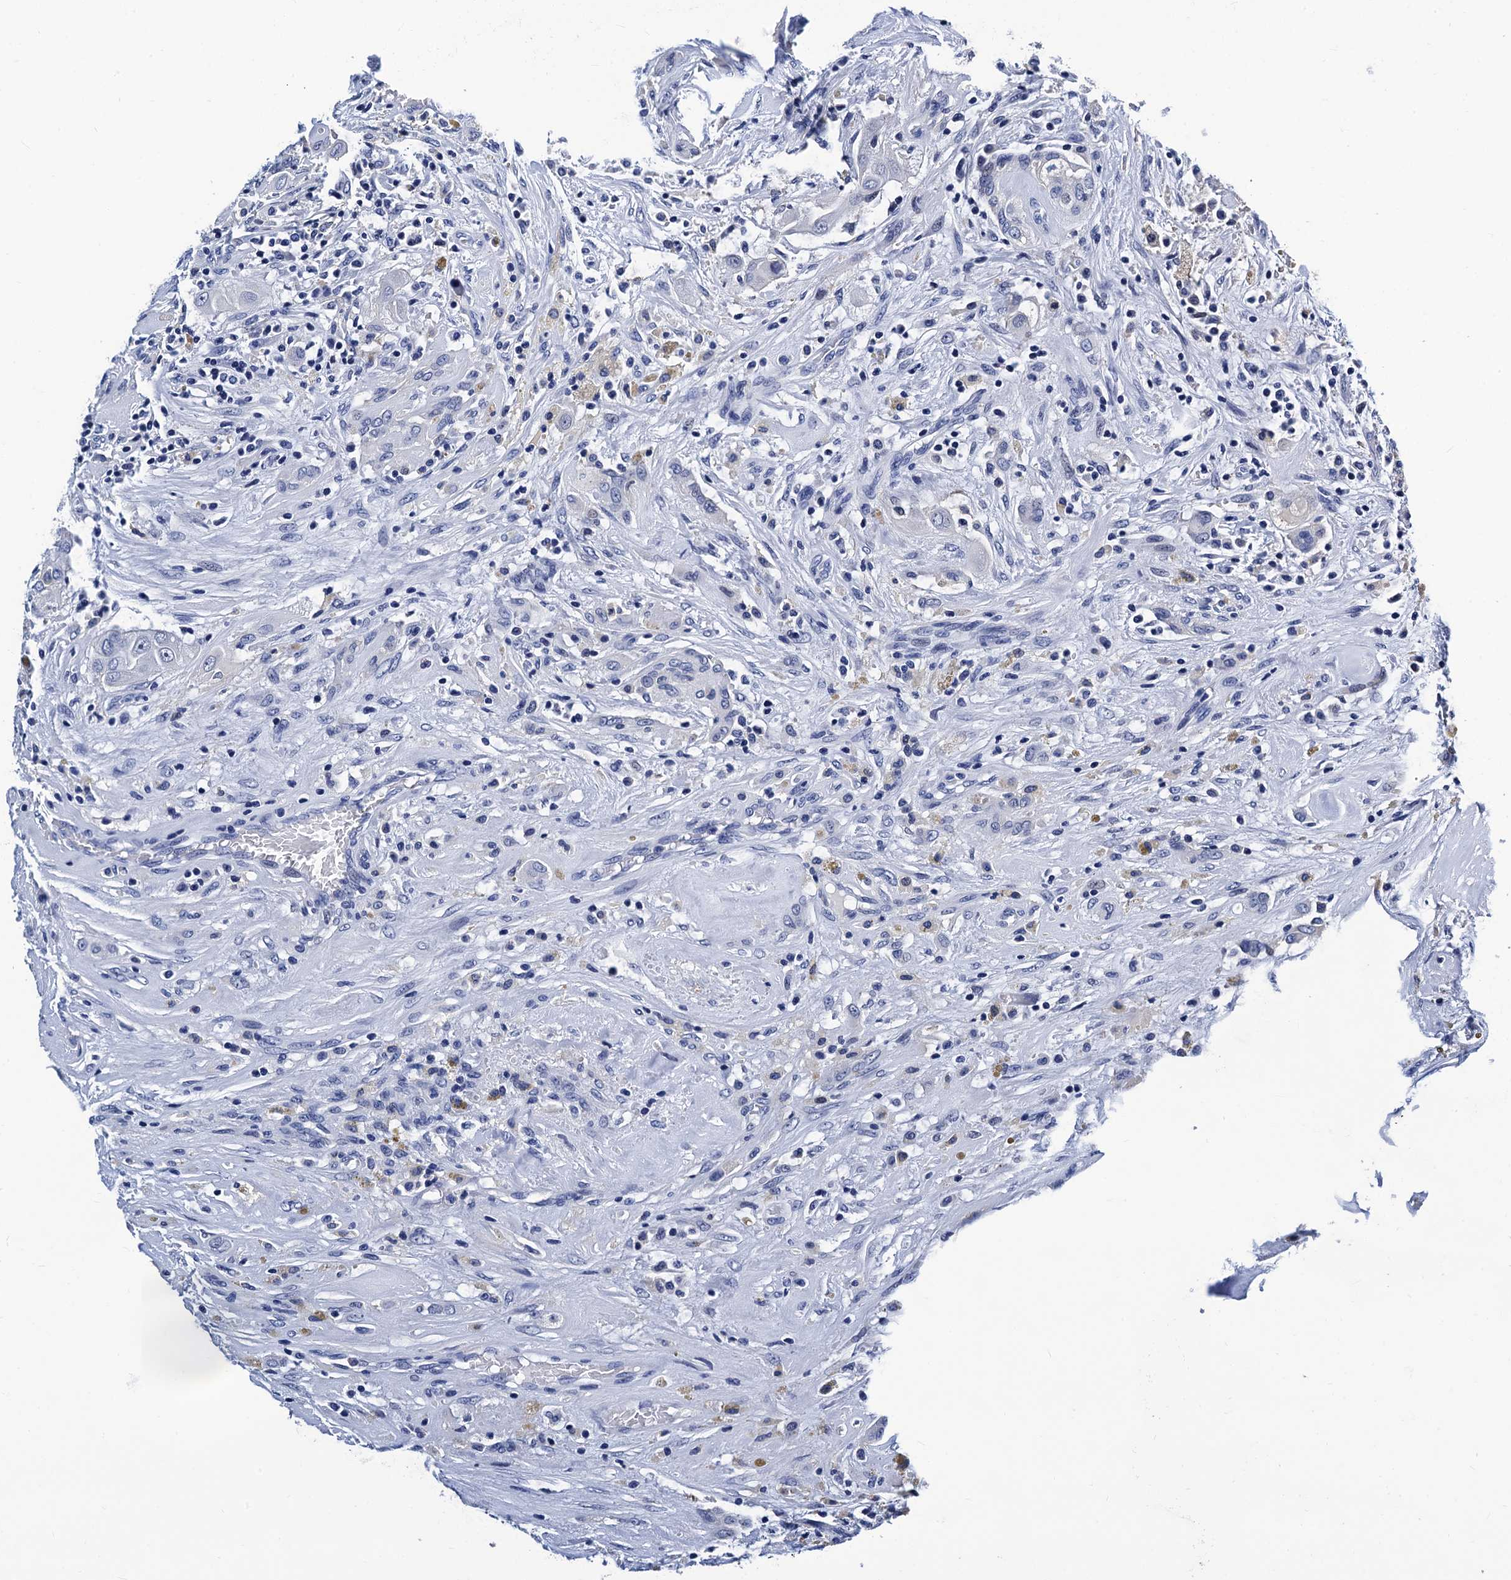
{"staining": {"intensity": "negative", "quantity": "none", "location": "none"}, "tissue": "thyroid cancer", "cell_type": "Tumor cells", "image_type": "cancer", "snomed": [{"axis": "morphology", "description": "Papillary adenocarcinoma, NOS"}, {"axis": "topography", "description": "Thyroid gland"}], "caption": "The image displays no significant expression in tumor cells of thyroid cancer (papillary adenocarcinoma).", "gene": "LRRC30", "patient": {"sex": "female", "age": 59}}